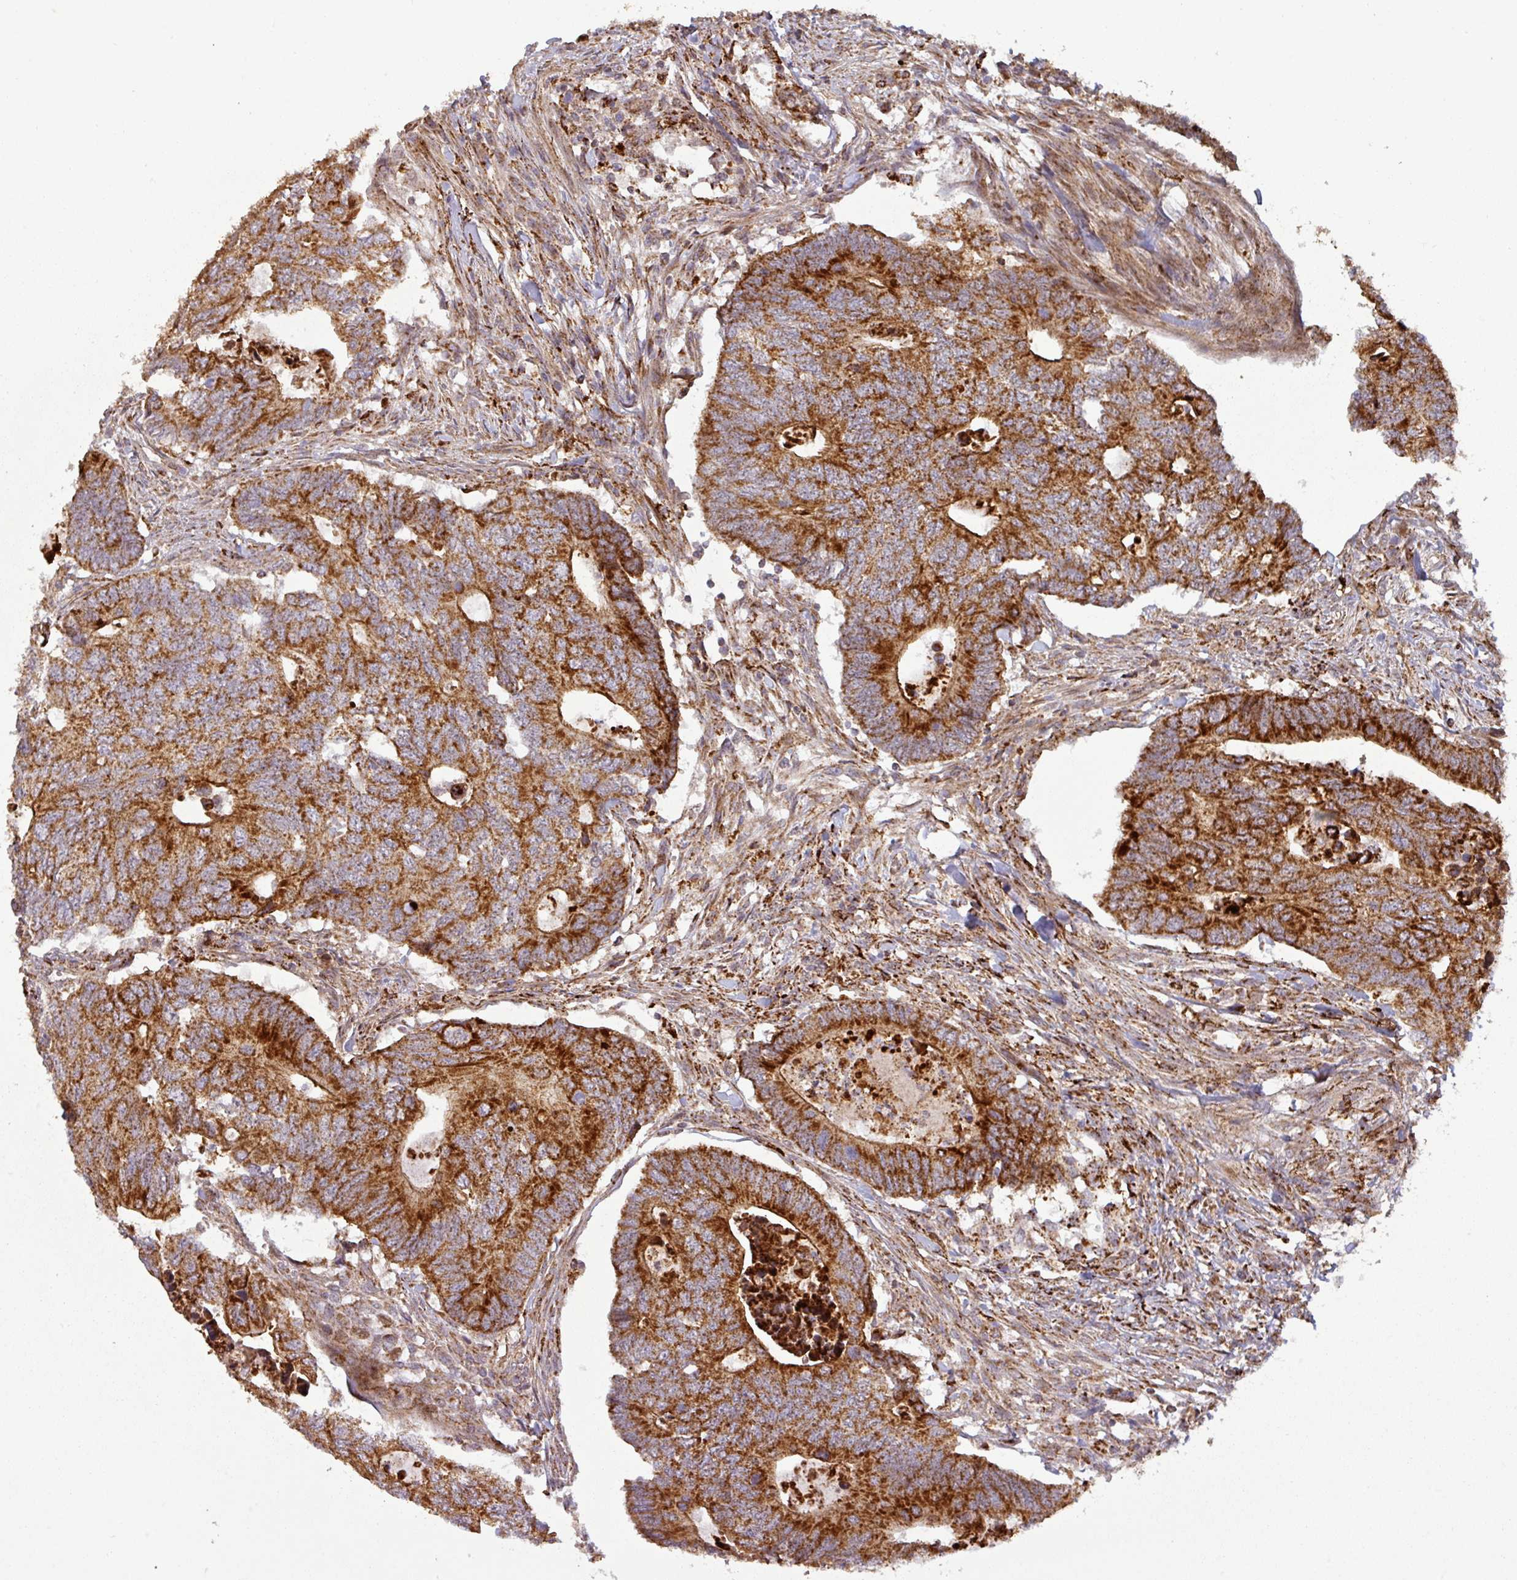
{"staining": {"intensity": "strong", "quantity": ">75%", "location": "cytoplasmic/membranous"}, "tissue": "colorectal cancer", "cell_type": "Tumor cells", "image_type": "cancer", "snomed": [{"axis": "morphology", "description": "Adenocarcinoma, NOS"}, {"axis": "topography", "description": "Colon"}], "caption": "A brown stain shows strong cytoplasmic/membranous staining of a protein in human colorectal cancer tumor cells. The protein of interest is stained brown, and the nuclei are stained in blue (DAB (3,3'-diaminobenzidine) IHC with brightfield microscopy, high magnification).", "gene": "GPD2", "patient": {"sex": "male", "age": 87}}